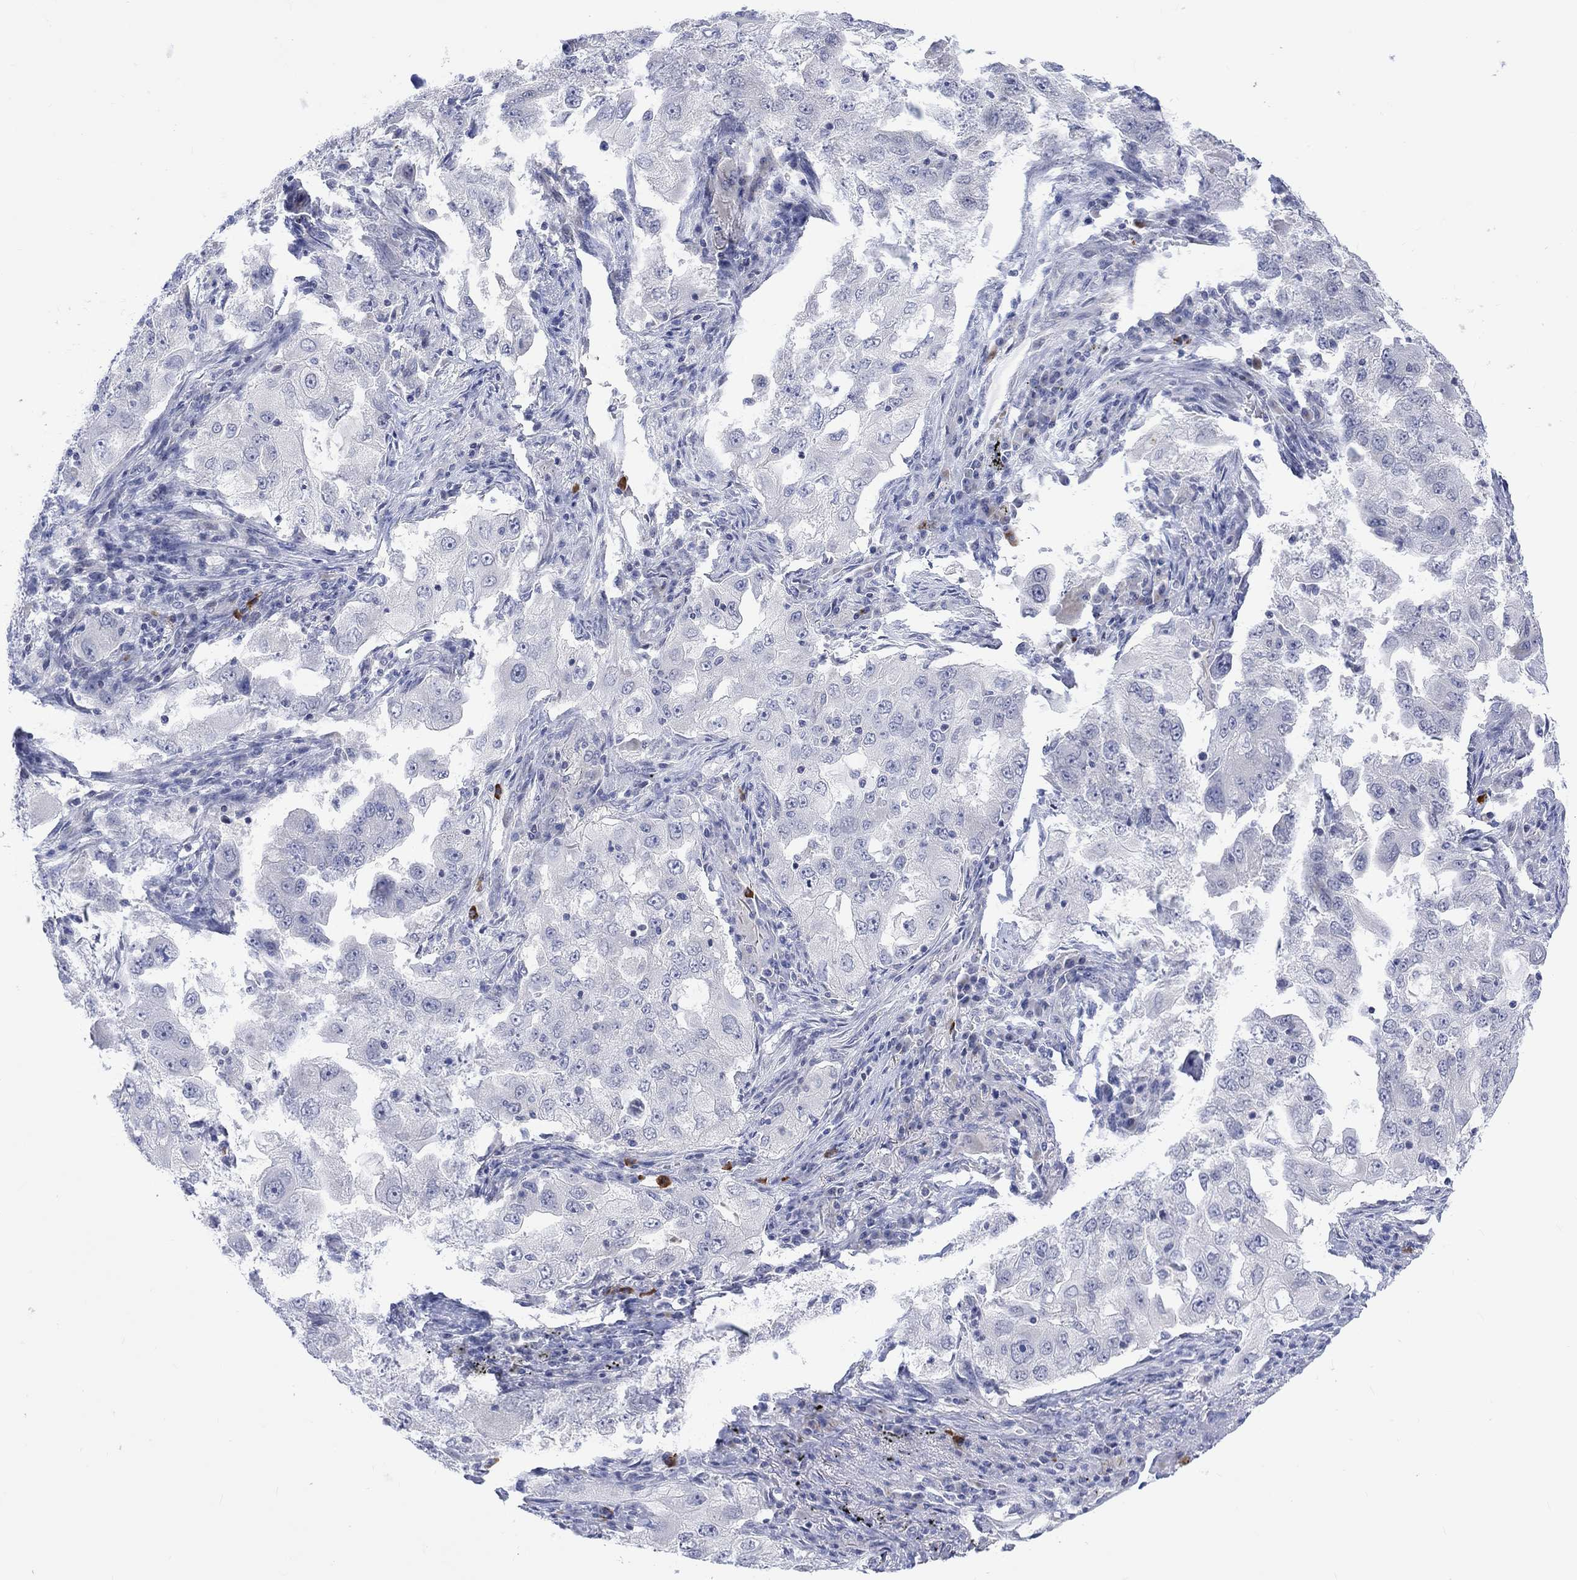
{"staining": {"intensity": "negative", "quantity": "none", "location": "none"}, "tissue": "lung cancer", "cell_type": "Tumor cells", "image_type": "cancer", "snomed": [{"axis": "morphology", "description": "Adenocarcinoma, NOS"}, {"axis": "topography", "description": "Lung"}], "caption": "Tumor cells are negative for brown protein staining in lung cancer. The staining was performed using DAB (3,3'-diaminobenzidine) to visualize the protein expression in brown, while the nuclei were stained in blue with hematoxylin (Magnification: 20x).", "gene": "DCX", "patient": {"sex": "female", "age": 61}}